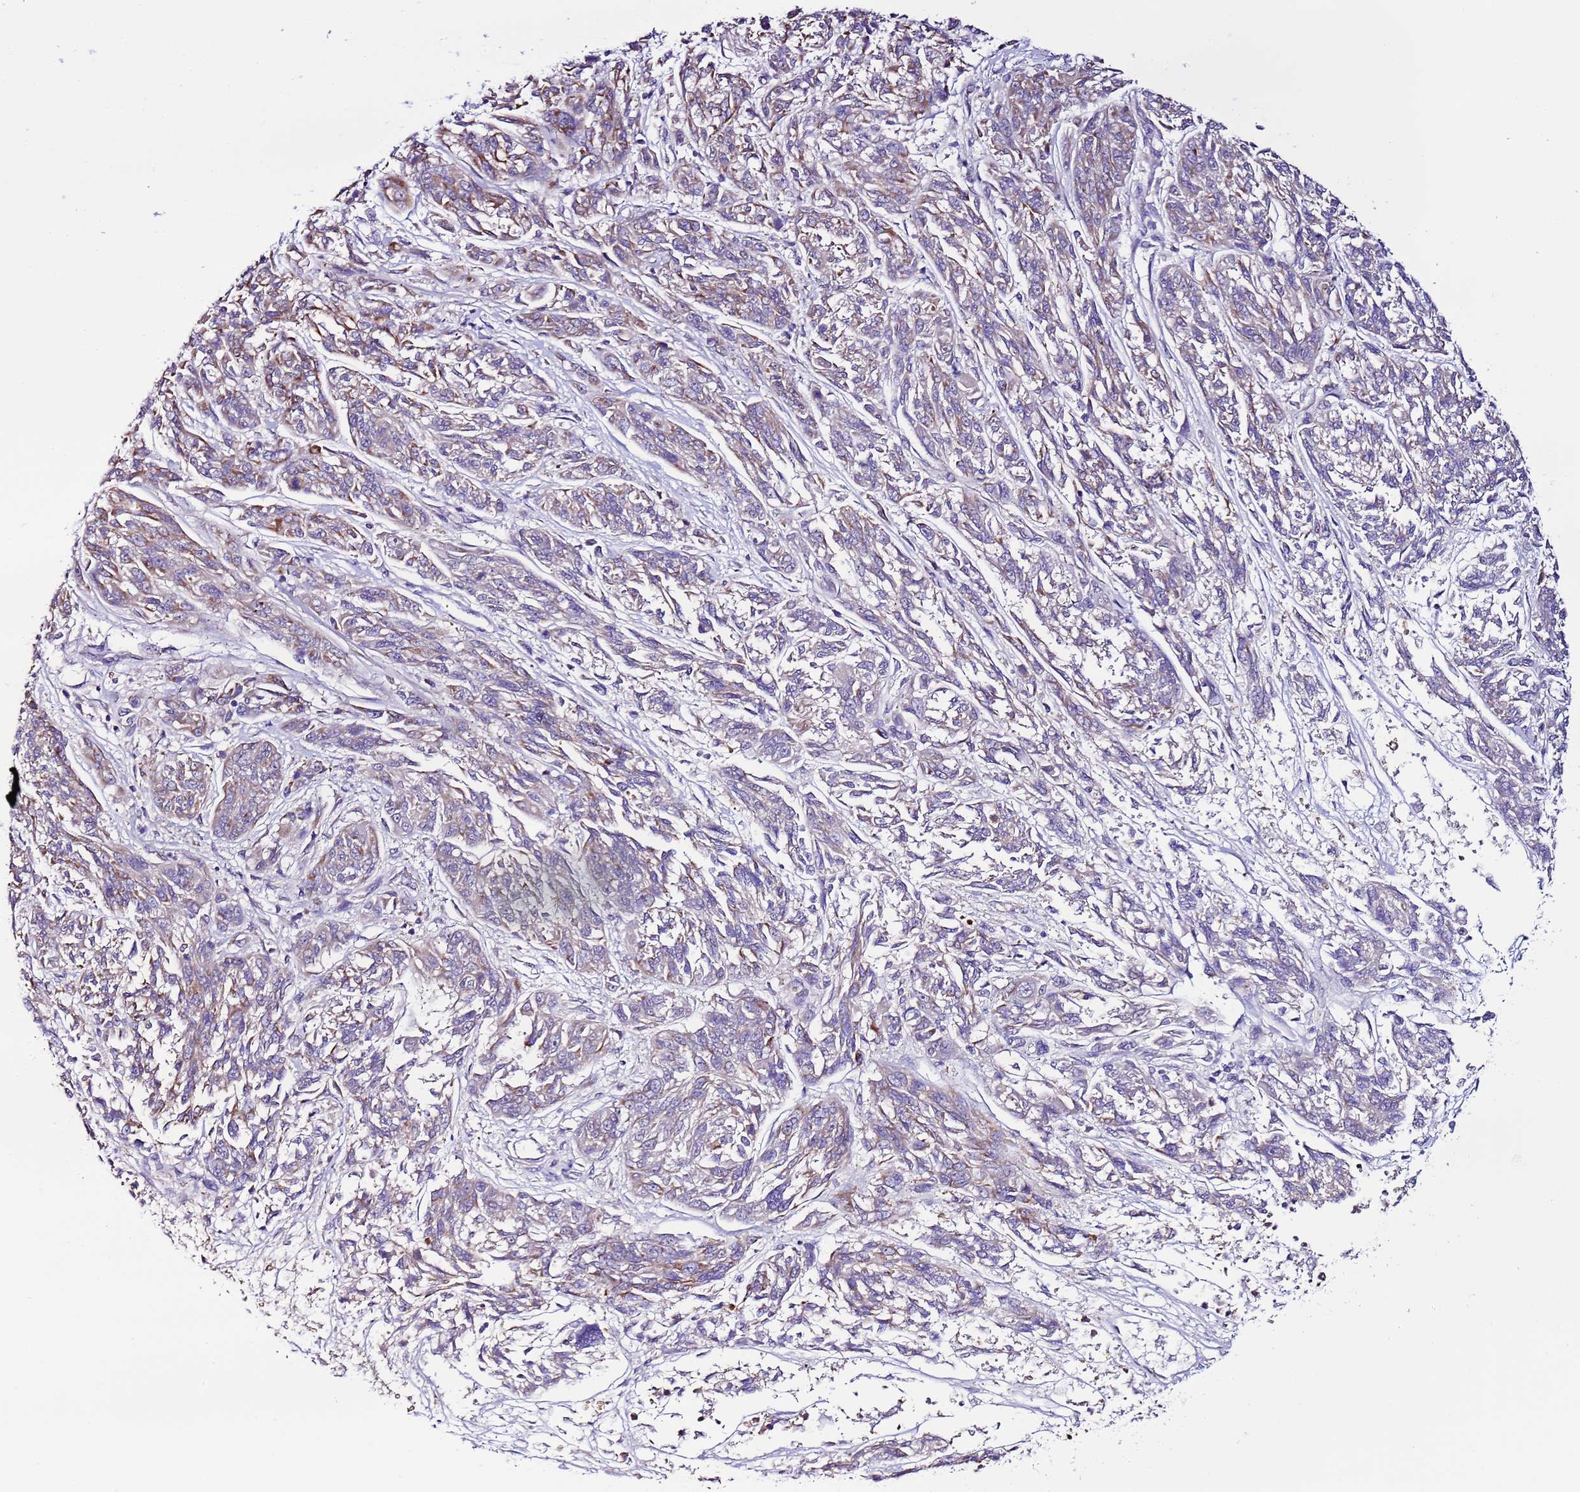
{"staining": {"intensity": "weak", "quantity": "25%-75%", "location": "cytoplasmic/membranous"}, "tissue": "melanoma", "cell_type": "Tumor cells", "image_type": "cancer", "snomed": [{"axis": "morphology", "description": "Malignant melanoma, NOS"}, {"axis": "topography", "description": "Skin"}], "caption": "DAB (3,3'-diaminobenzidine) immunohistochemical staining of malignant melanoma displays weak cytoplasmic/membranous protein staining in about 25%-75% of tumor cells.", "gene": "UEVLD", "patient": {"sex": "male", "age": 53}}